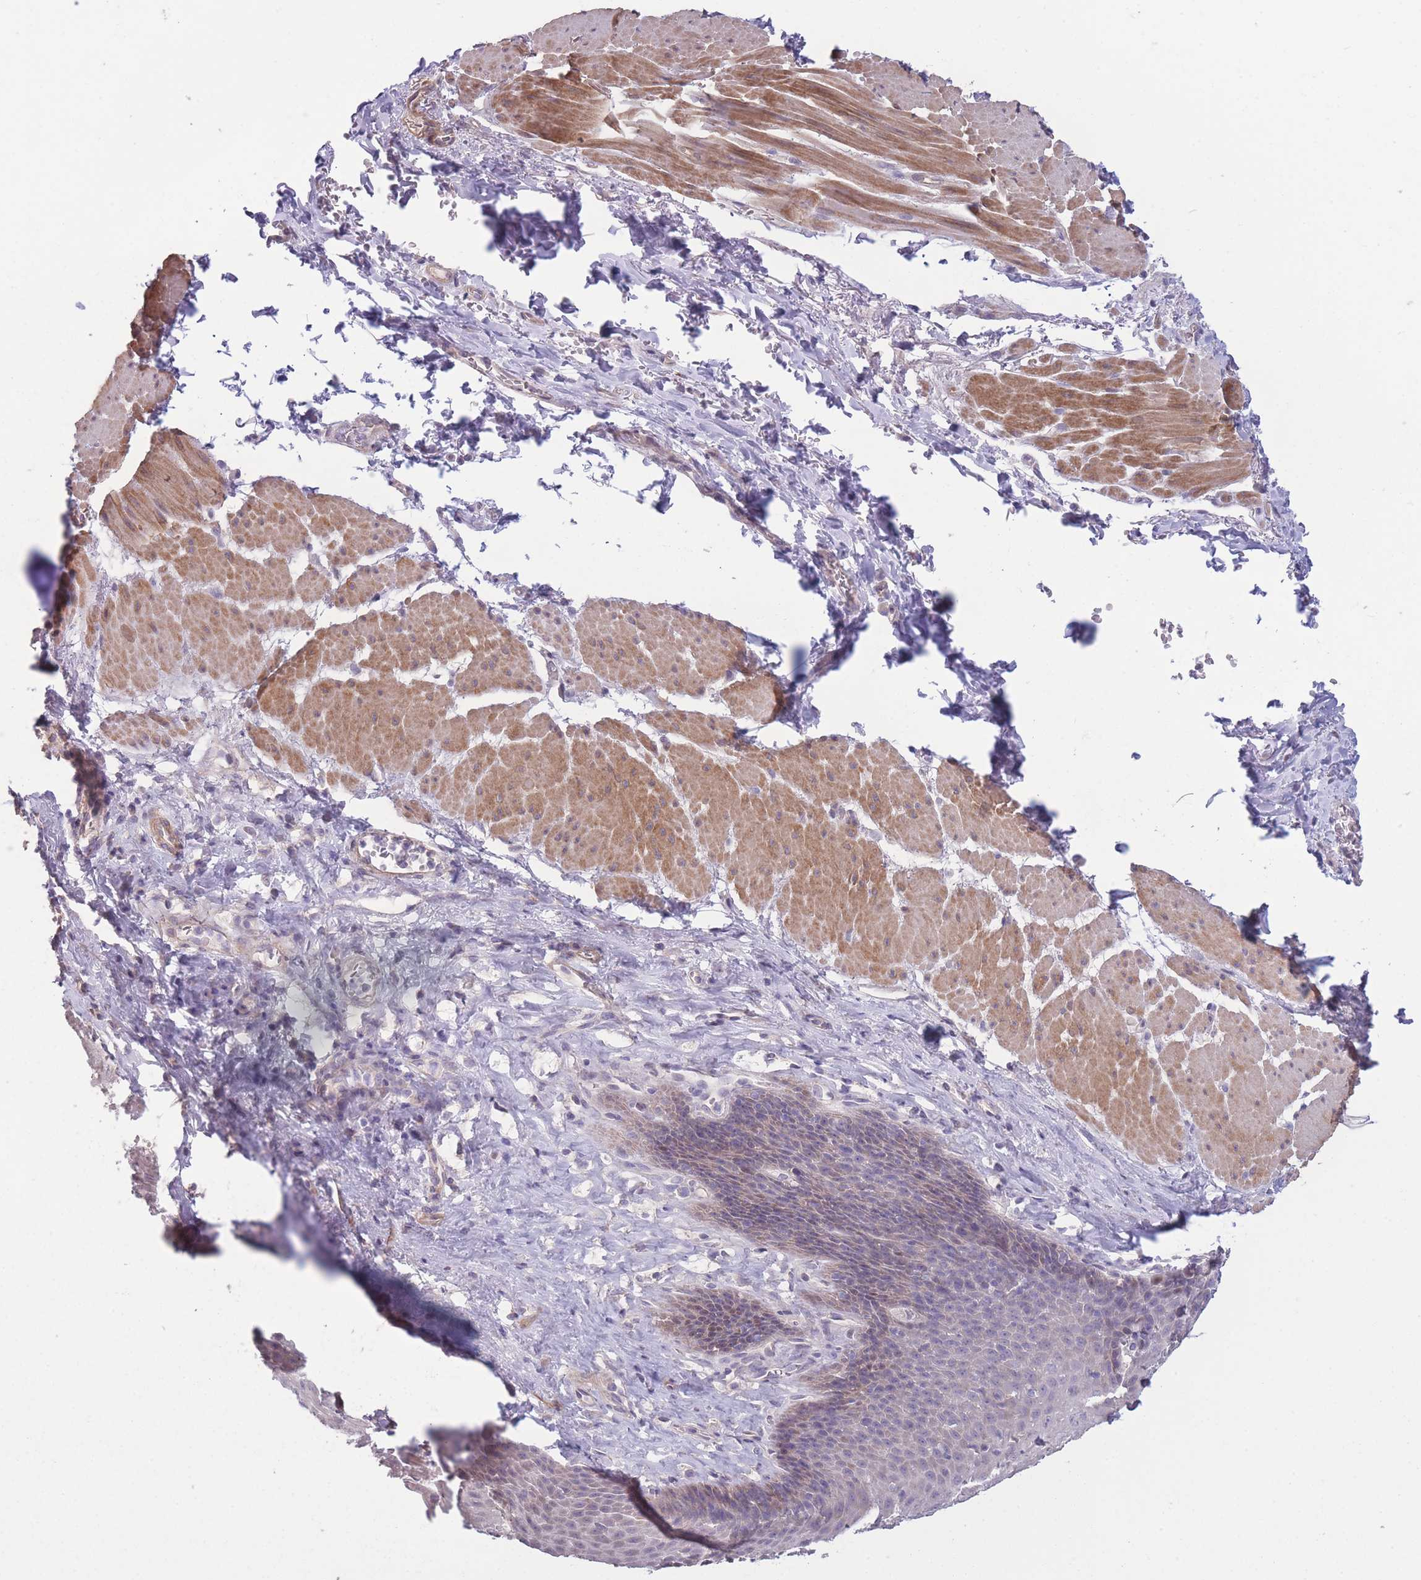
{"staining": {"intensity": "weak", "quantity": "<25%", "location": "nuclear"}, "tissue": "esophagus", "cell_type": "Squamous epithelial cells", "image_type": "normal", "snomed": [{"axis": "morphology", "description": "Normal tissue, NOS"}, {"axis": "topography", "description": "Esophagus"}], "caption": "This is a photomicrograph of IHC staining of benign esophagus, which shows no expression in squamous epithelial cells.", "gene": "RSPH10B2", "patient": {"sex": "female", "age": 66}}